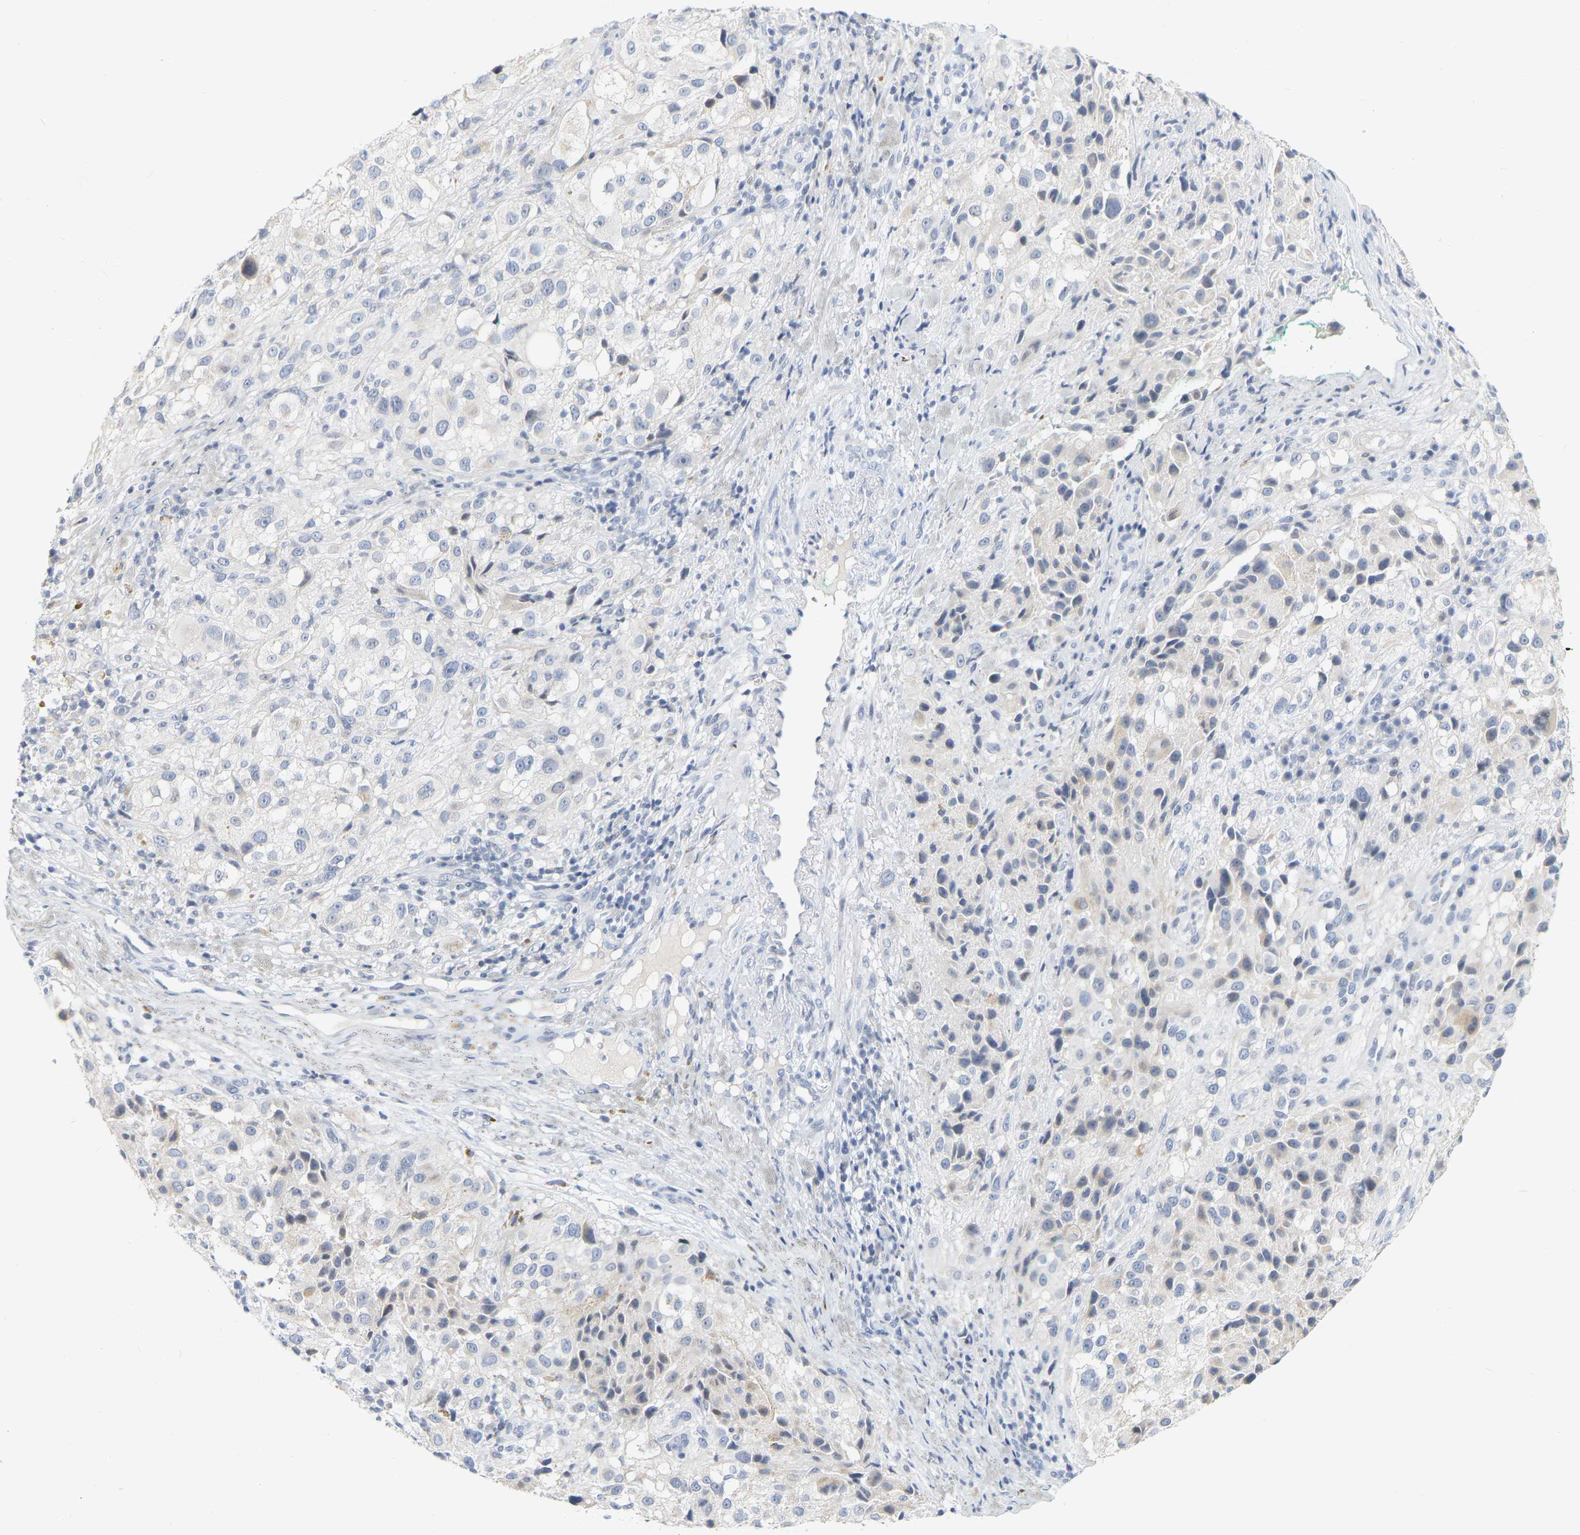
{"staining": {"intensity": "negative", "quantity": "none", "location": "none"}, "tissue": "melanoma", "cell_type": "Tumor cells", "image_type": "cancer", "snomed": [{"axis": "morphology", "description": "Necrosis, NOS"}, {"axis": "morphology", "description": "Malignant melanoma, NOS"}, {"axis": "topography", "description": "Skin"}], "caption": "A micrograph of melanoma stained for a protein reveals no brown staining in tumor cells. (DAB immunohistochemistry (IHC) with hematoxylin counter stain).", "gene": "KRT76", "patient": {"sex": "female", "age": 87}}